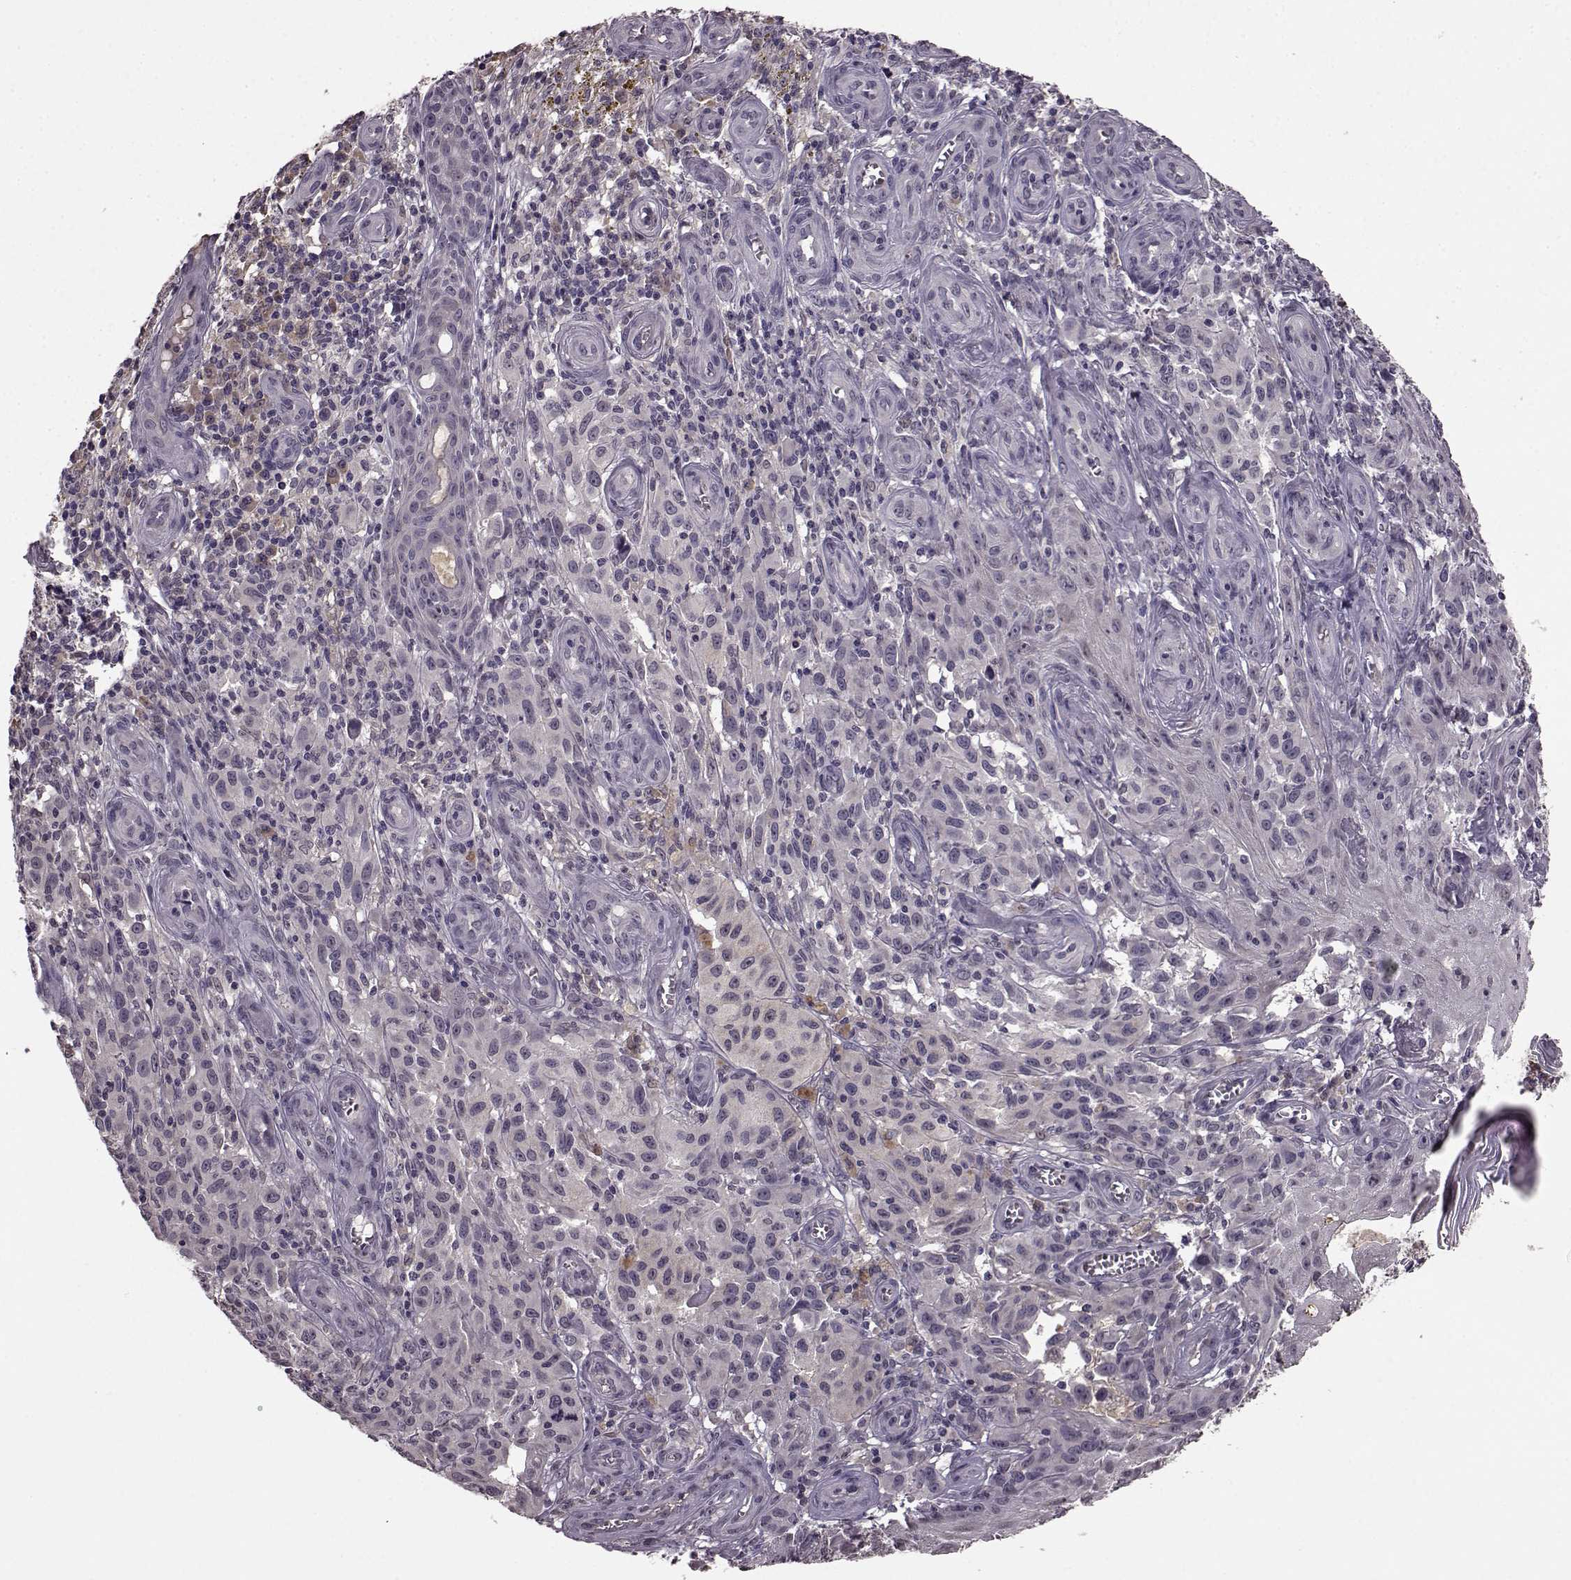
{"staining": {"intensity": "negative", "quantity": "none", "location": "none"}, "tissue": "melanoma", "cell_type": "Tumor cells", "image_type": "cancer", "snomed": [{"axis": "morphology", "description": "Malignant melanoma, NOS"}, {"axis": "topography", "description": "Skin"}], "caption": "Immunohistochemistry micrograph of neoplastic tissue: melanoma stained with DAB (3,3'-diaminobenzidine) shows no significant protein expression in tumor cells. (IHC, brightfield microscopy, high magnification).", "gene": "NRL", "patient": {"sex": "female", "age": 53}}